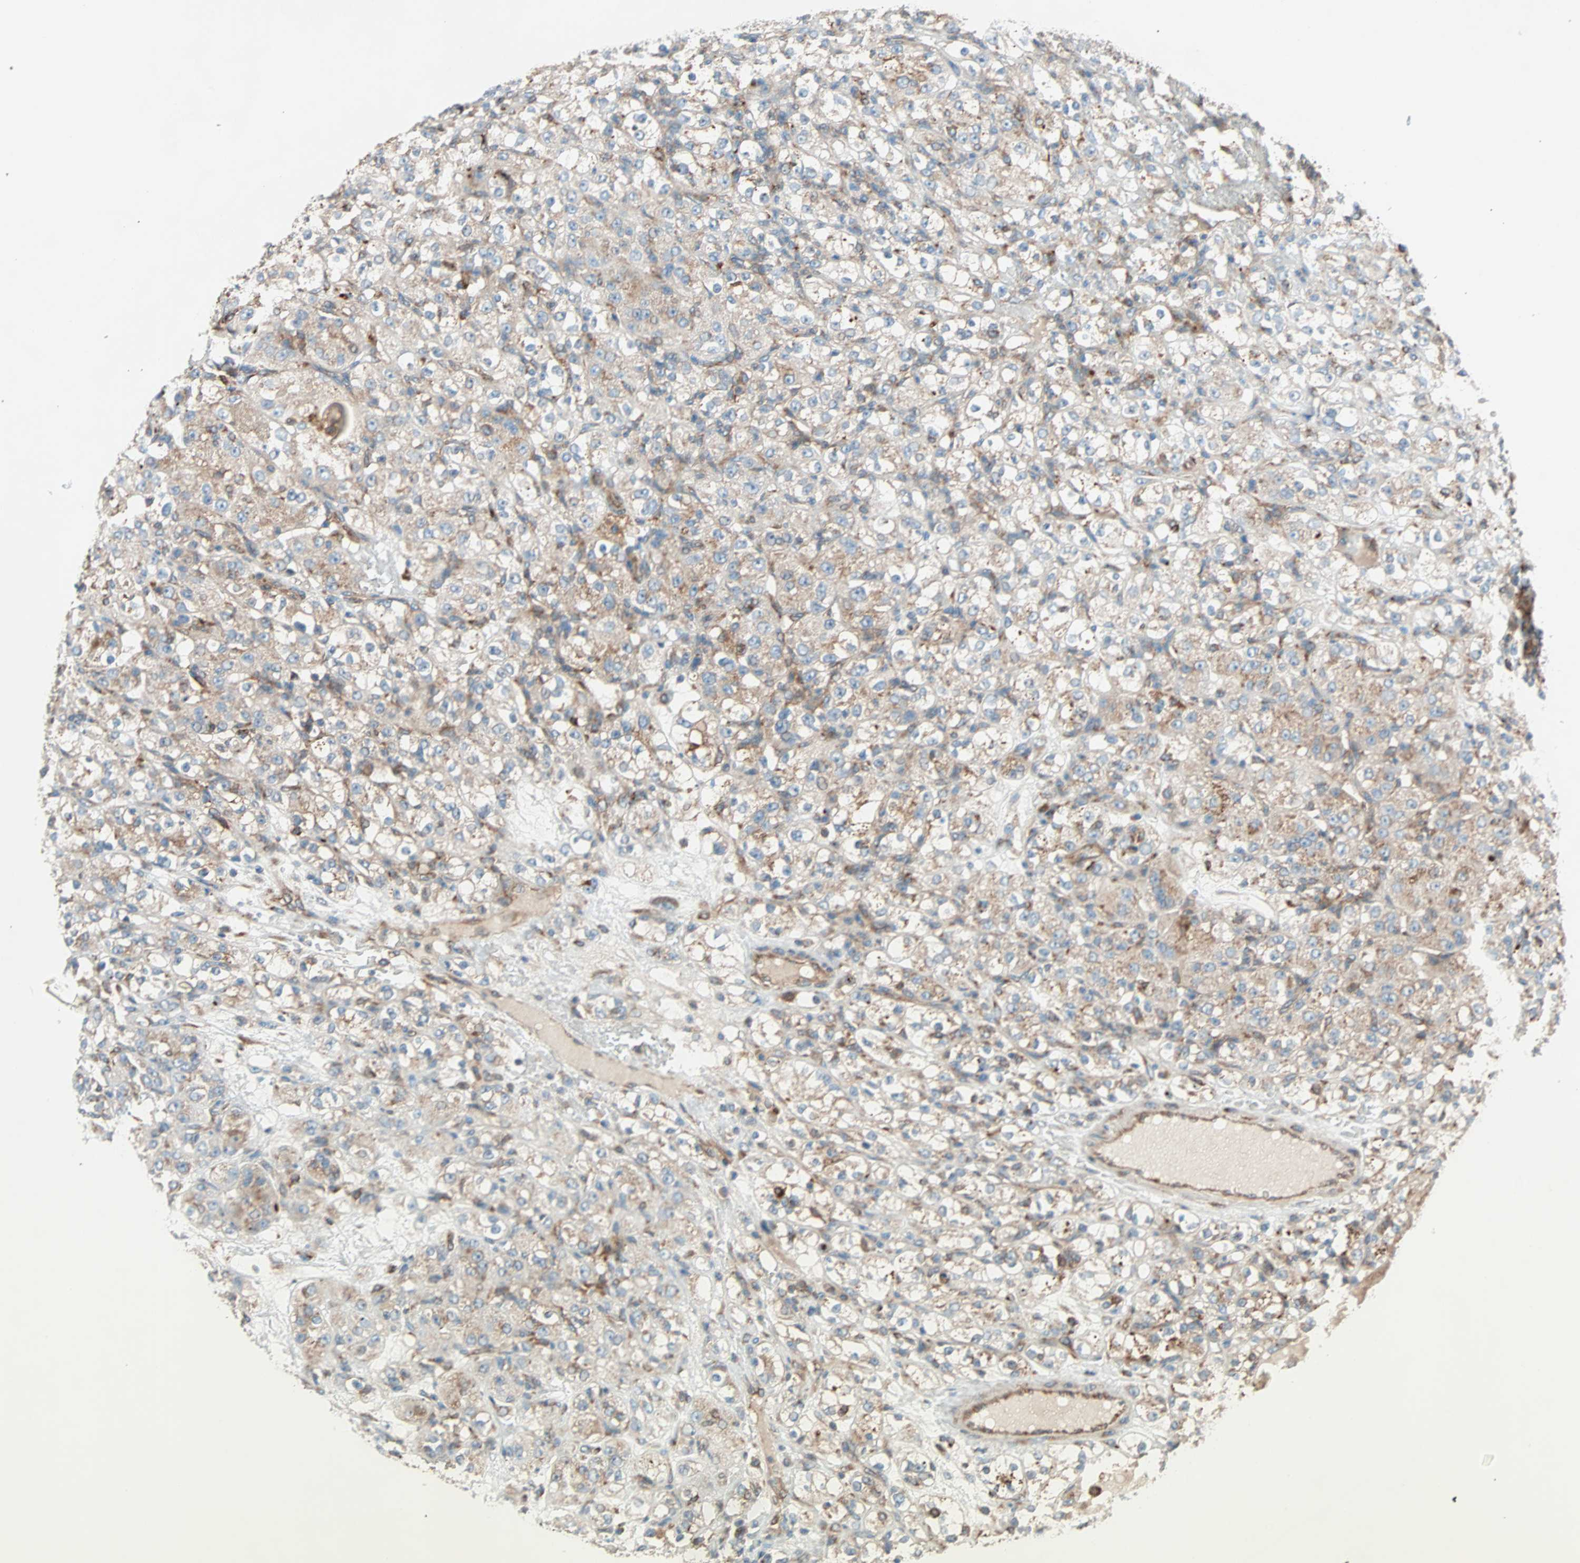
{"staining": {"intensity": "moderate", "quantity": ">75%", "location": "cytoplasmic/membranous"}, "tissue": "renal cancer", "cell_type": "Tumor cells", "image_type": "cancer", "snomed": [{"axis": "morphology", "description": "Normal tissue, NOS"}, {"axis": "morphology", "description": "Adenocarcinoma, NOS"}, {"axis": "topography", "description": "Kidney"}], "caption": "About >75% of tumor cells in adenocarcinoma (renal) show moderate cytoplasmic/membranous protein positivity as visualized by brown immunohistochemical staining.", "gene": "PHYH", "patient": {"sex": "male", "age": 61}}